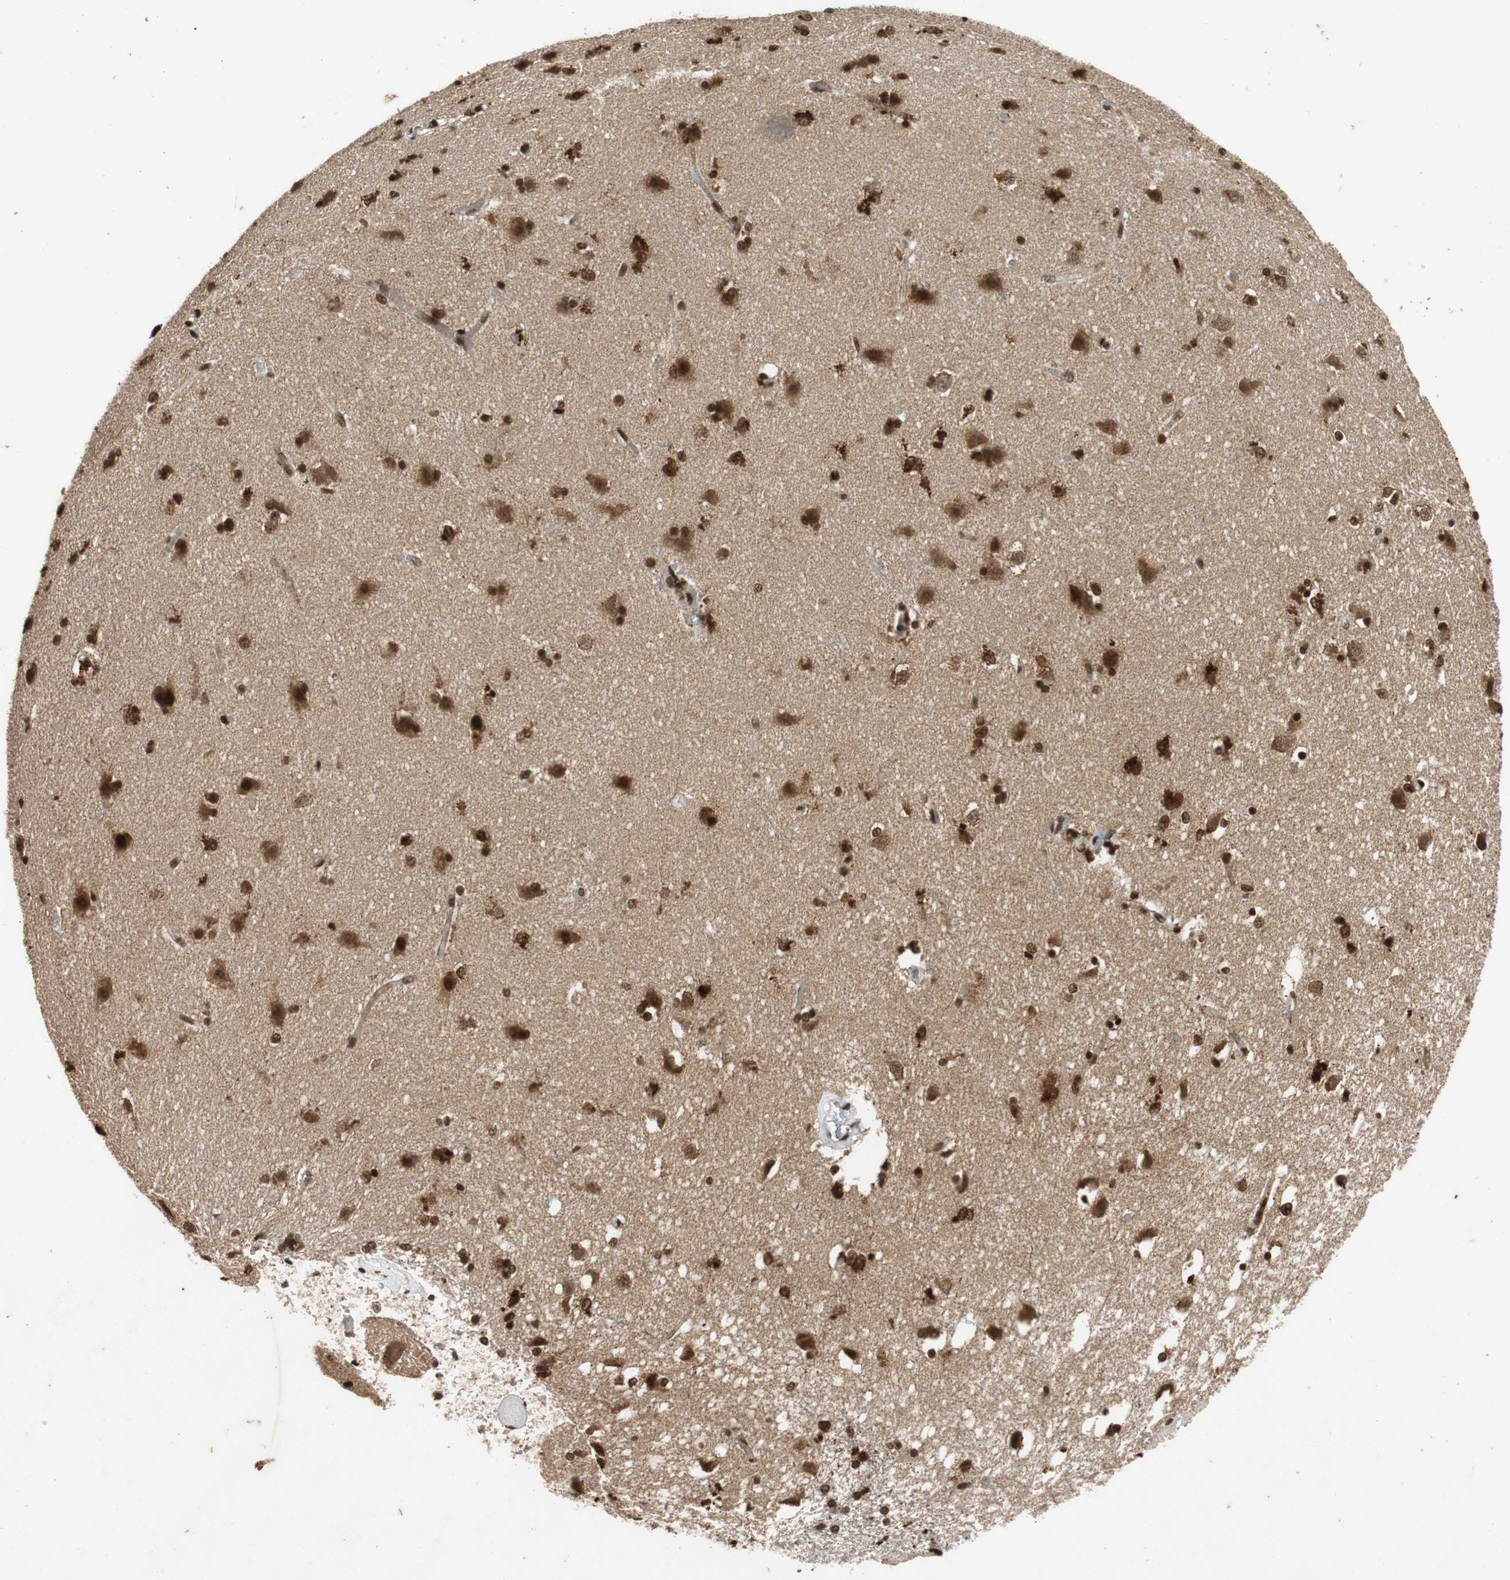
{"staining": {"intensity": "strong", "quantity": ">75%", "location": "nuclear"}, "tissue": "caudate", "cell_type": "Glial cells", "image_type": "normal", "snomed": [{"axis": "morphology", "description": "Normal tissue, NOS"}, {"axis": "topography", "description": "Lateral ventricle wall"}], "caption": "Approximately >75% of glial cells in benign caudate reveal strong nuclear protein staining as visualized by brown immunohistochemical staining.", "gene": "TAF5", "patient": {"sex": "female", "age": 19}}